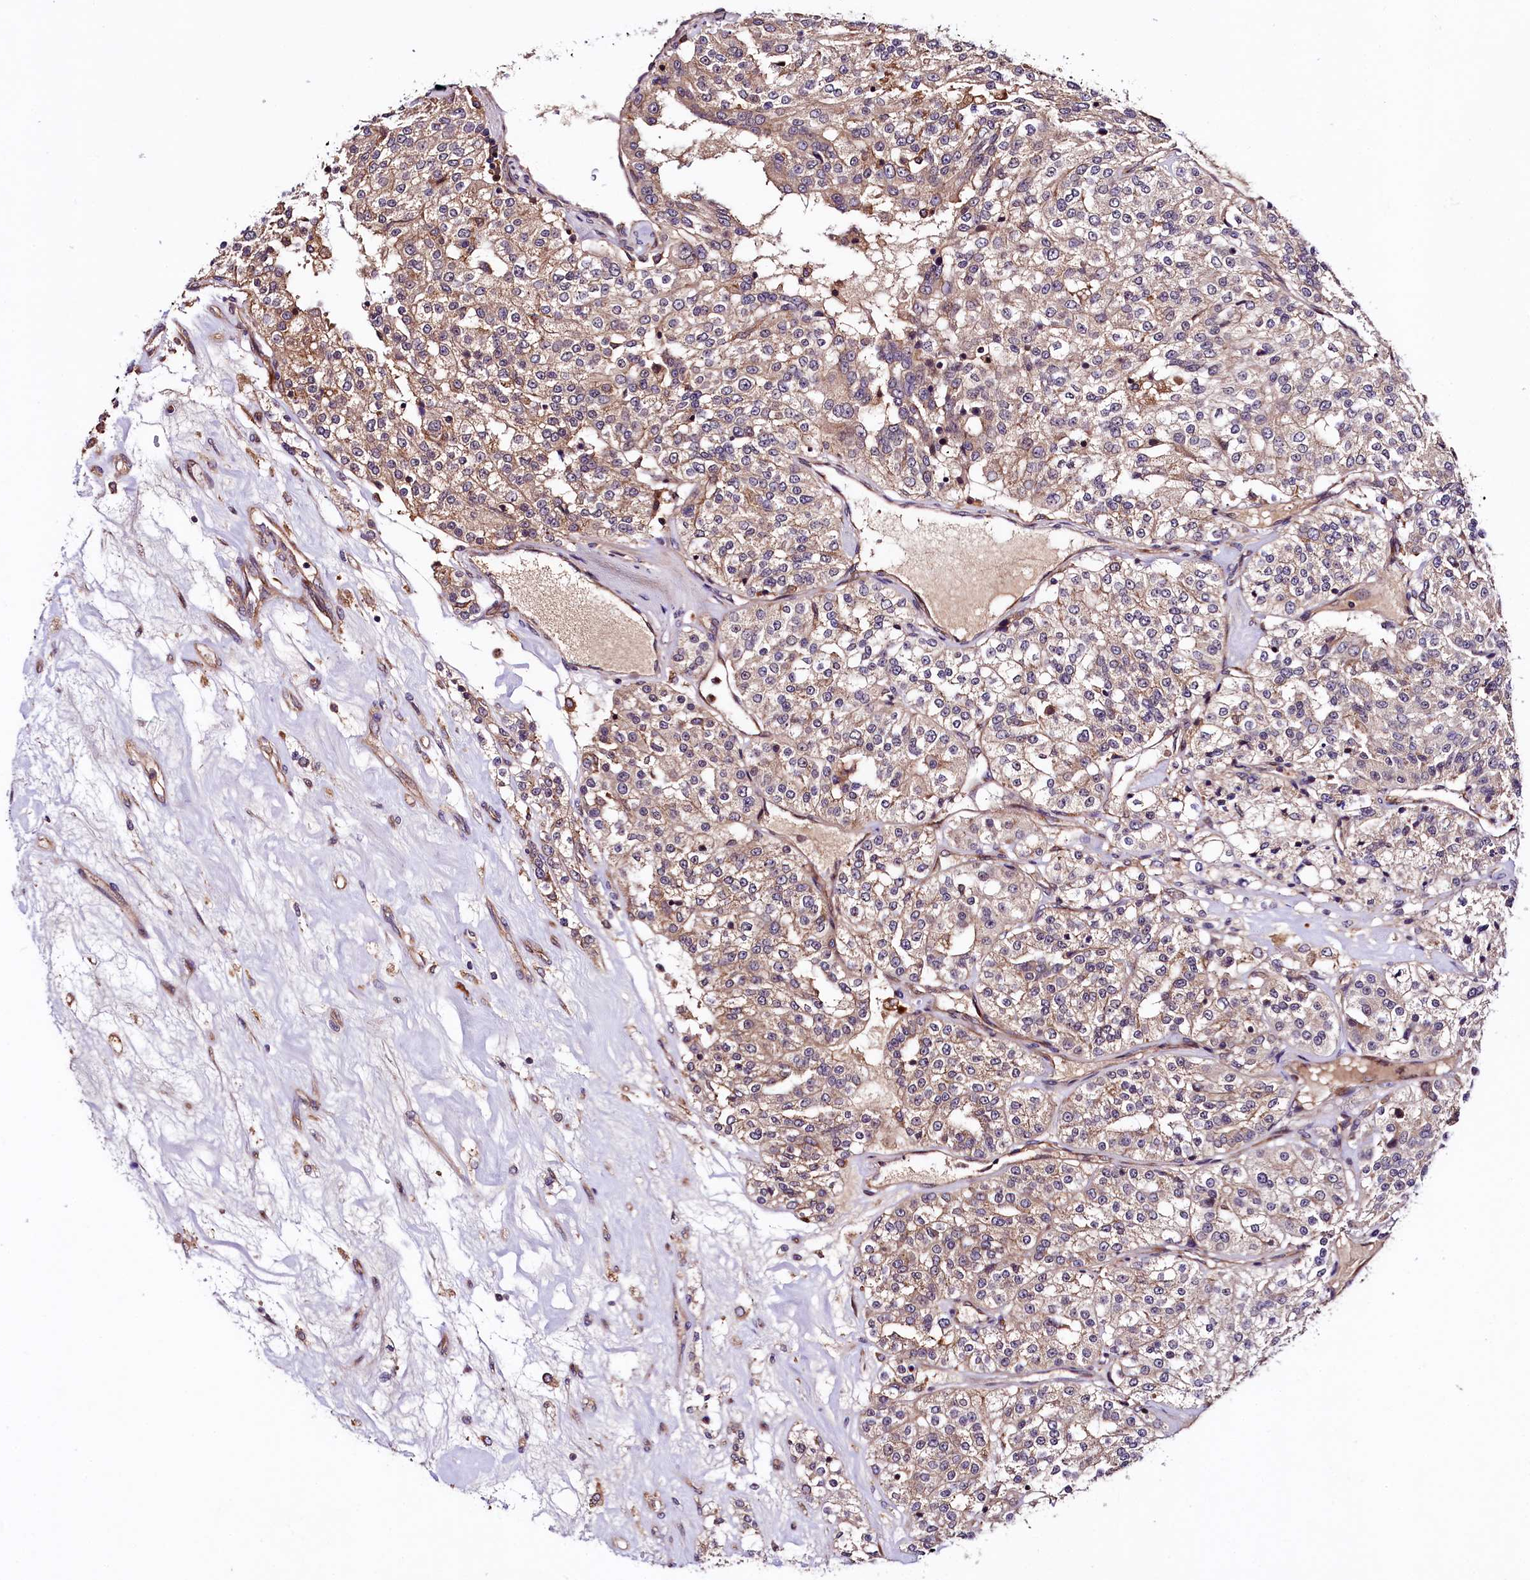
{"staining": {"intensity": "weak", "quantity": "25%-75%", "location": "cytoplasmic/membranous"}, "tissue": "renal cancer", "cell_type": "Tumor cells", "image_type": "cancer", "snomed": [{"axis": "morphology", "description": "Adenocarcinoma, NOS"}, {"axis": "topography", "description": "Kidney"}], "caption": "The image shows immunohistochemical staining of adenocarcinoma (renal). There is weak cytoplasmic/membranous expression is appreciated in approximately 25%-75% of tumor cells.", "gene": "VPS35", "patient": {"sex": "female", "age": 63}}